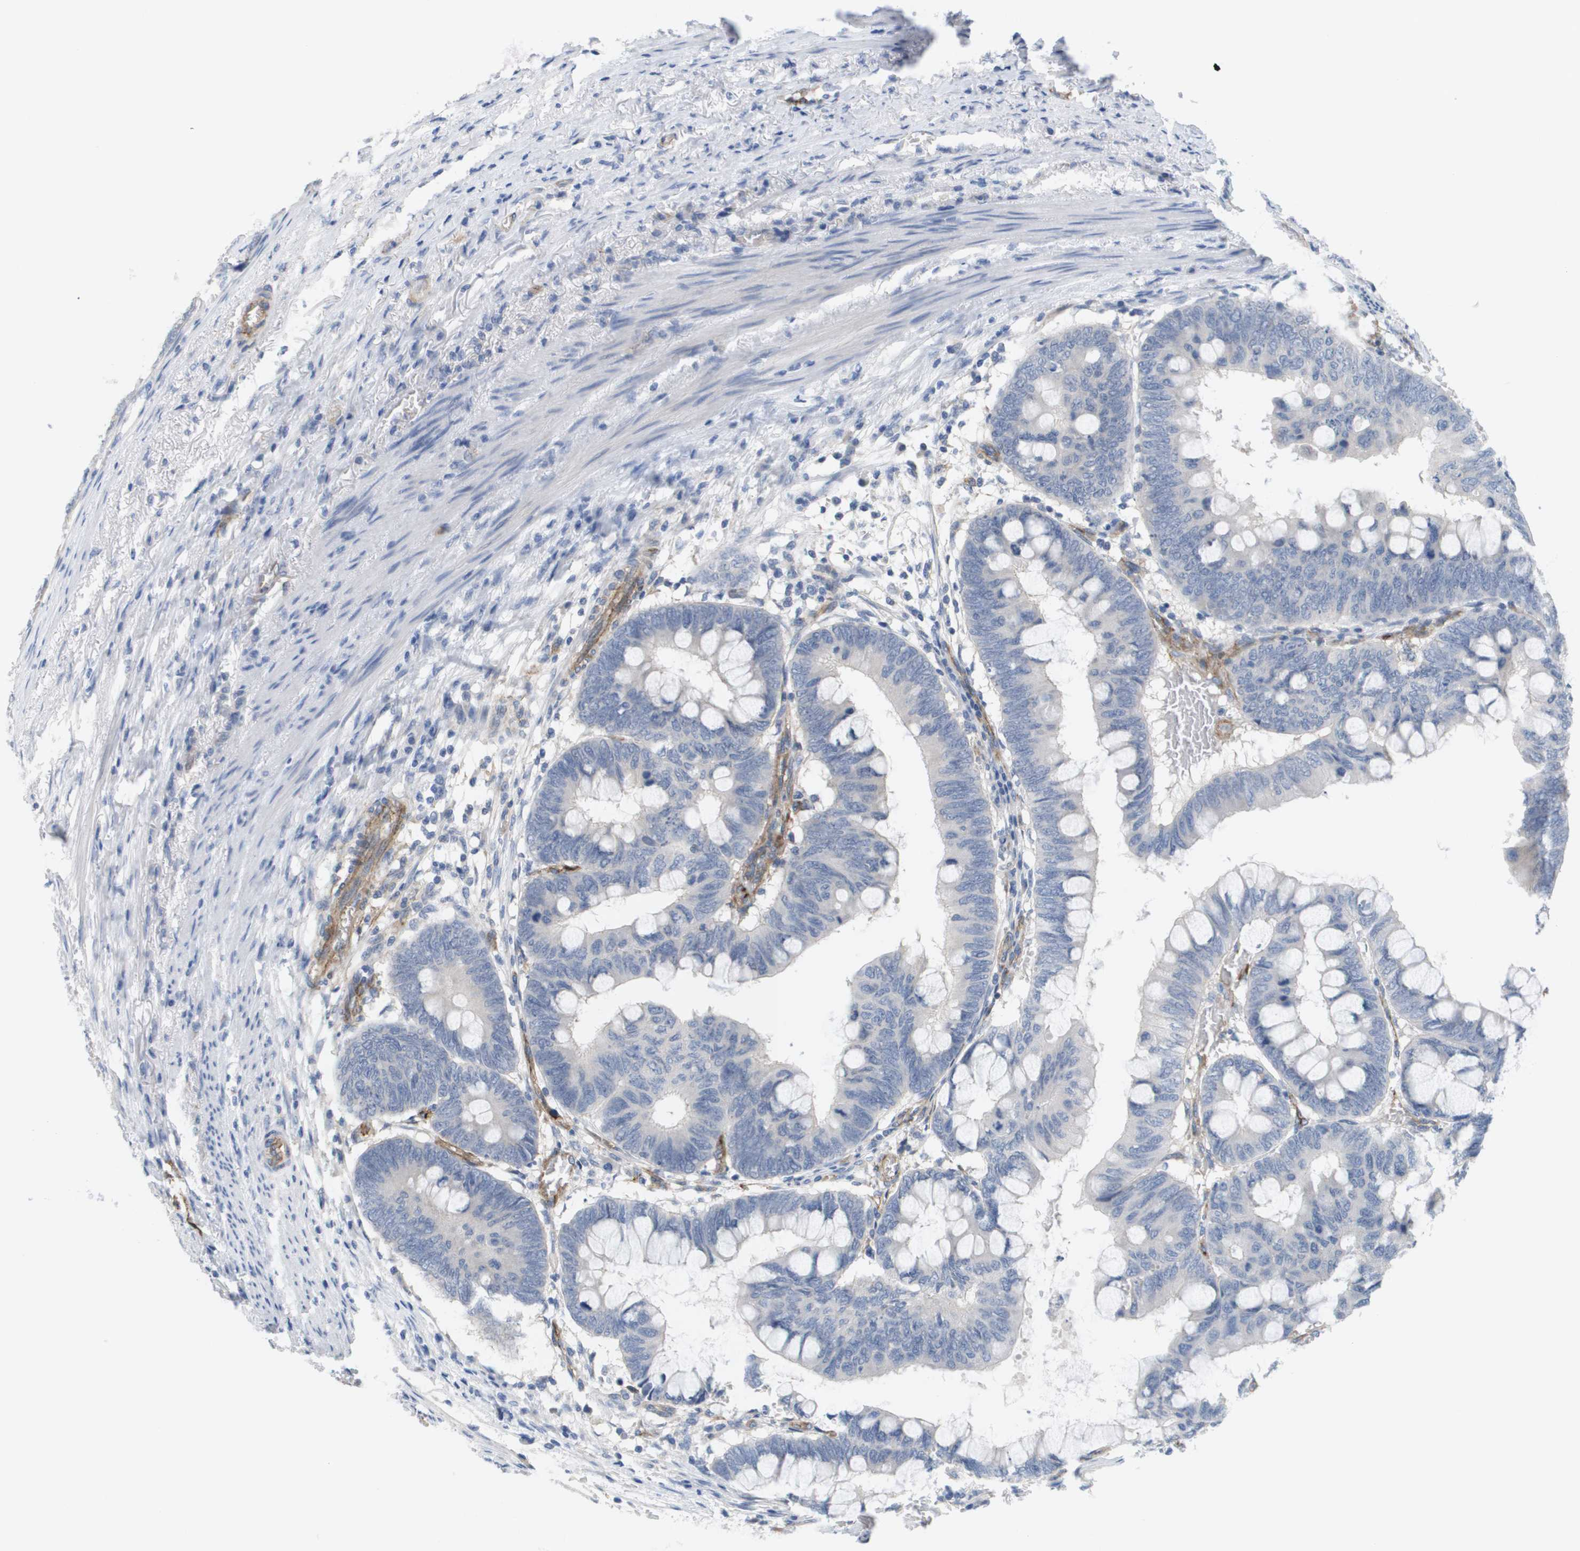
{"staining": {"intensity": "moderate", "quantity": "<25%", "location": "cytoplasmic/membranous"}, "tissue": "colorectal cancer", "cell_type": "Tumor cells", "image_type": "cancer", "snomed": [{"axis": "morphology", "description": "Normal tissue, NOS"}, {"axis": "morphology", "description": "Adenocarcinoma, NOS"}, {"axis": "topography", "description": "Rectum"}, {"axis": "topography", "description": "Peripheral nerve tissue"}], "caption": "Adenocarcinoma (colorectal) tissue demonstrates moderate cytoplasmic/membranous staining in approximately <25% of tumor cells (IHC, brightfield microscopy, high magnification).", "gene": "ANGPT2", "patient": {"sex": "male", "age": 92}}